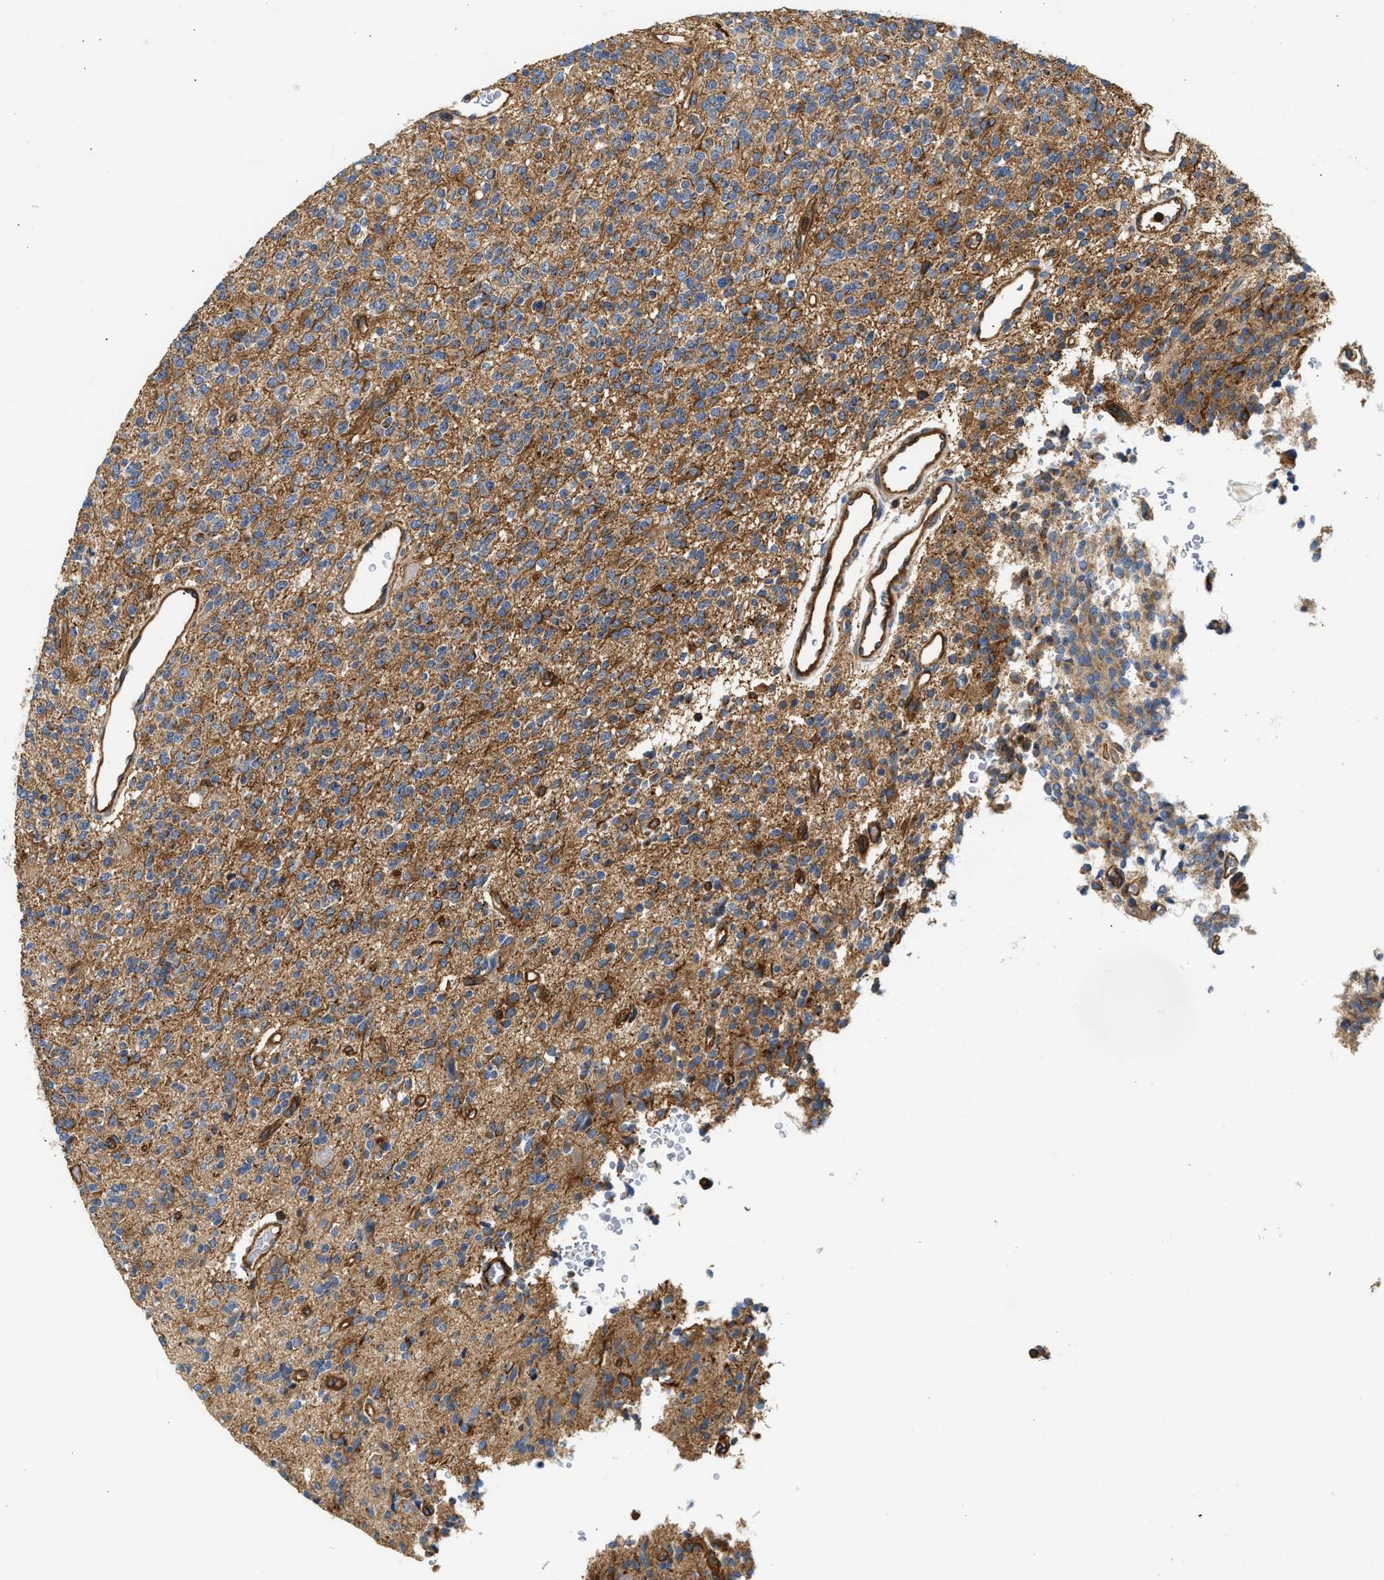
{"staining": {"intensity": "moderate", "quantity": ">75%", "location": "cytoplasmic/membranous"}, "tissue": "glioma", "cell_type": "Tumor cells", "image_type": "cancer", "snomed": [{"axis": "morphology", "description": "Glioma, malignant, High grade"}, {"axis": "topography", "description": "Brain"}], "caption": "Glioma stained with DAB IHC reveals medium levels of moderate cytoplasmic/membranous expression in about >75% of tumor cells.", "gene": "SAMD9L", "patient": {"sex": "male", "age": 34}}